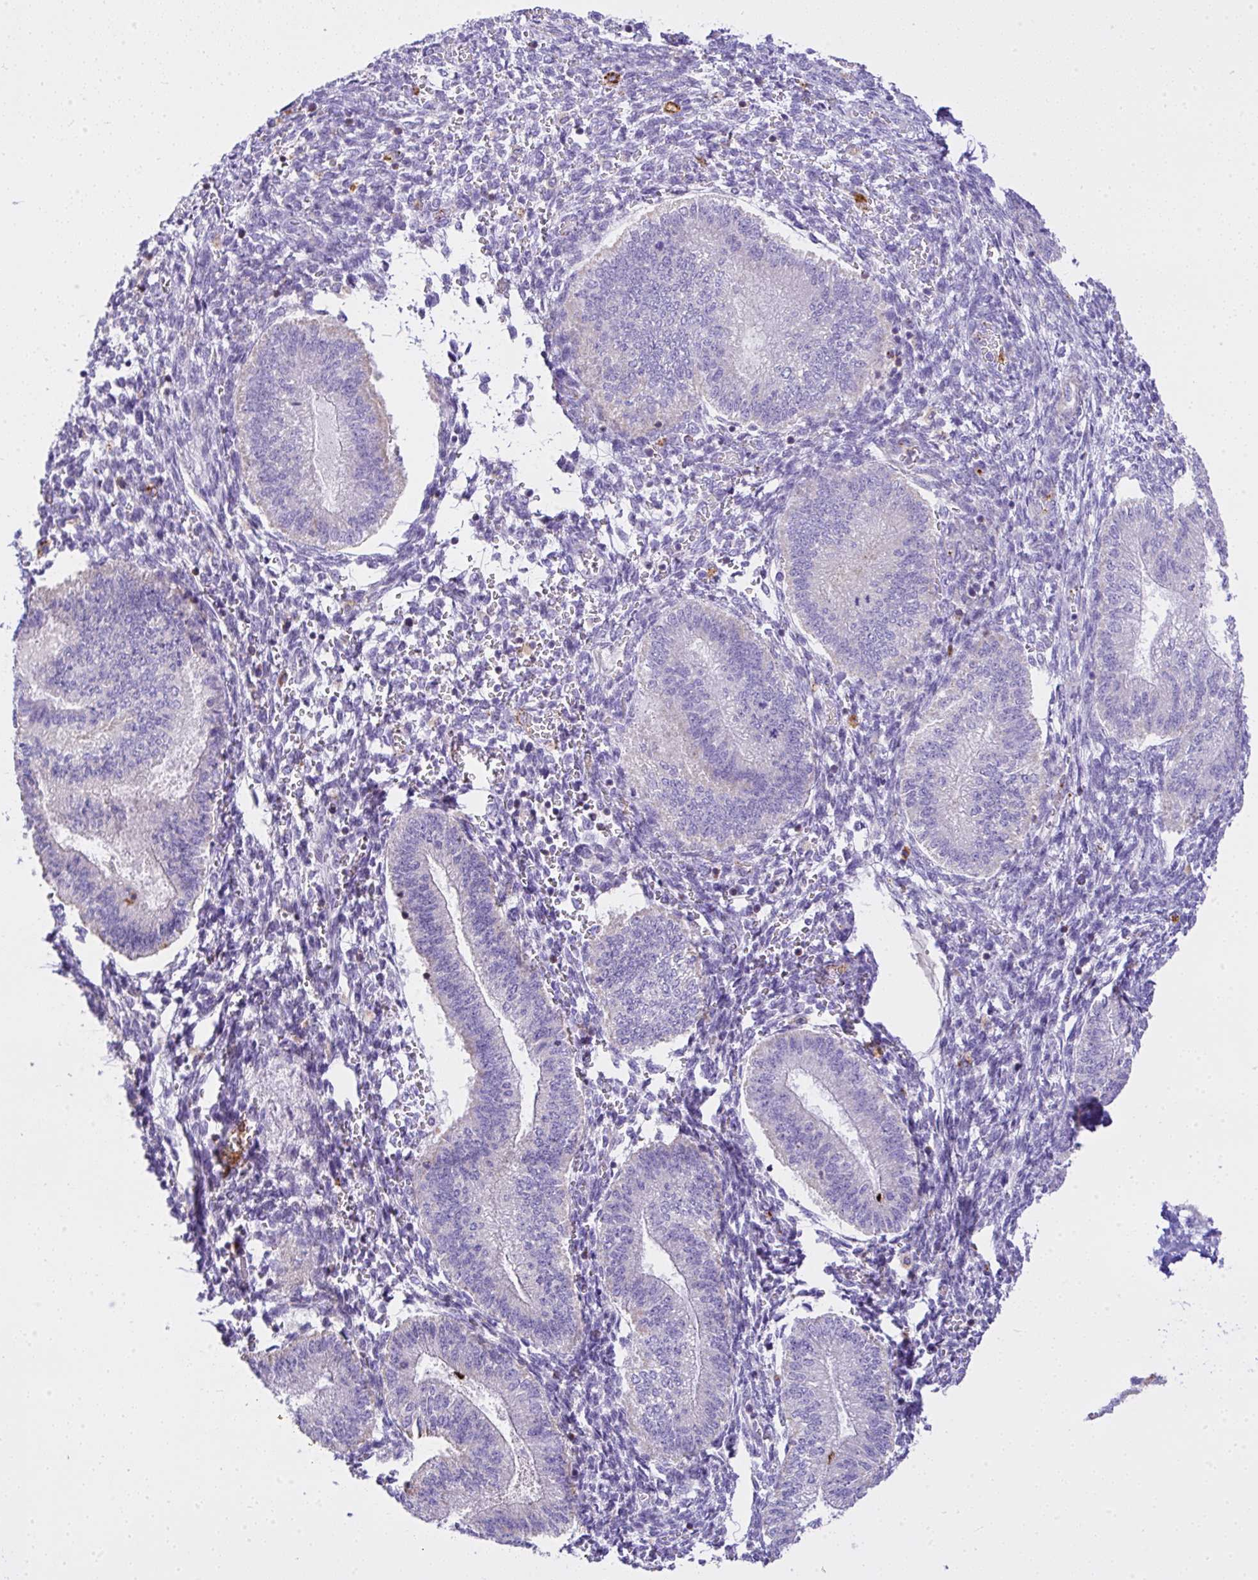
{"staining": {"intensity": "negative", "quantity": "none", "location": "none"}, "tissue": "endometrium", "cell_type": "Cells in endometrial stroma", "image_type": "normal", "snomed": [{"axis": "morphology", "description": "Normal tissue, NOS"}, {"axis": "topography", "description": "Endometrium"}], "caption": "A histopathology image of human endometrium is negative for staining in cells in endometrial stroma.", "gene": "CCDC142", "patient": {"sex": "female", "age": 25}}